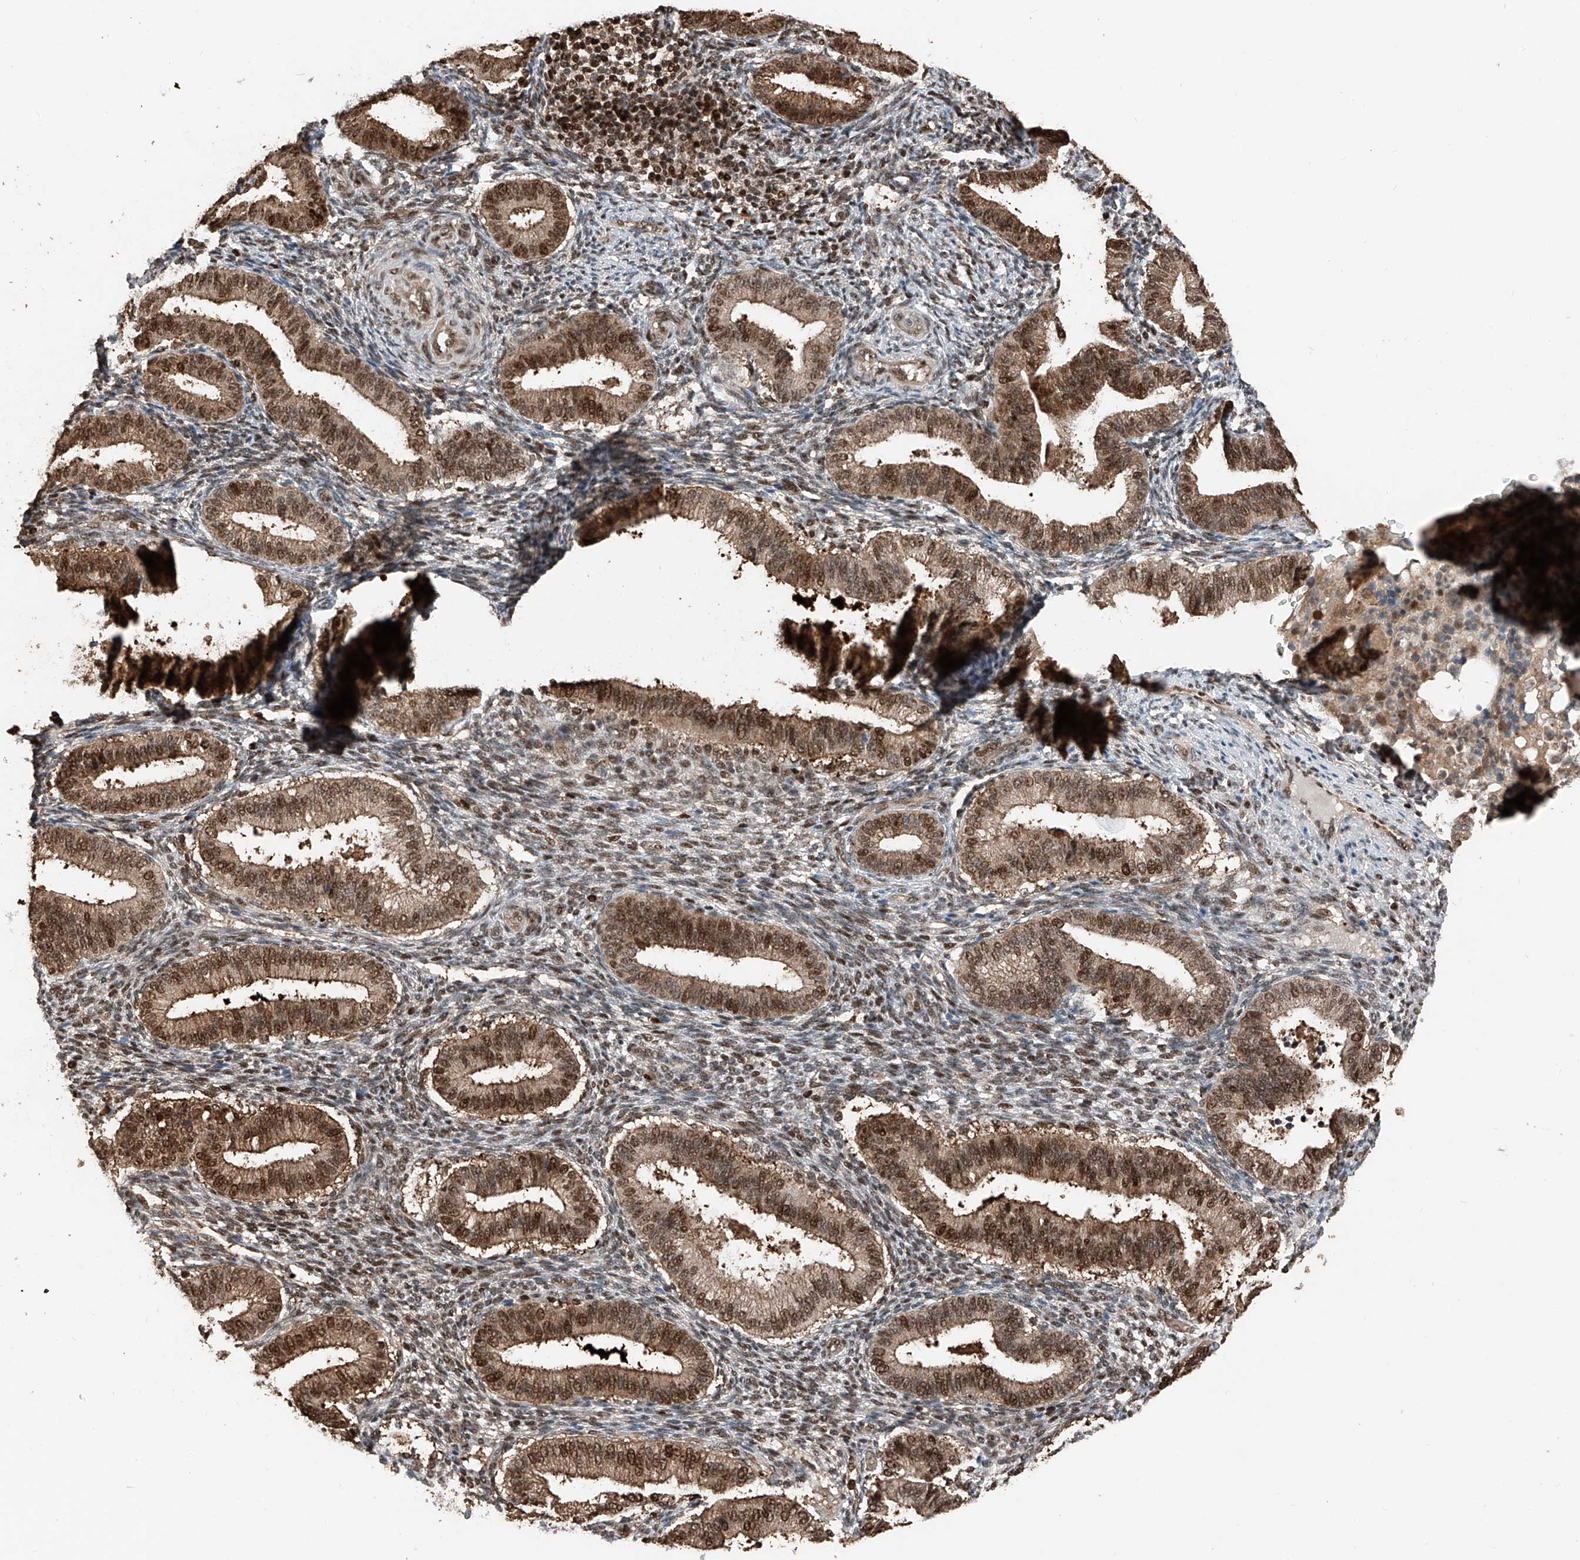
{"staining": {"intensity": "weak", "quantity": ">75%", "location": "nuclear"}, "tissue": "endometrium", "cell_type": "Cells in endometrial stroma", "image_type": "normal", "snomed": [{"axis": "morphology", "description": "Normal tissue, NOS"}, {"axis": "topography", "description": "Endometrium"}], "caption": "This image demonstrates unremarkable endometrium stained with immunohistochemistry (IHC) to label a protein in brown. The nuclear of cells in endometrial stroma show weak positivity for the protein. Nuclei are counter-stained blue.", "gene": "RMND1", "patient": {"sex": "female", "age": 39}}